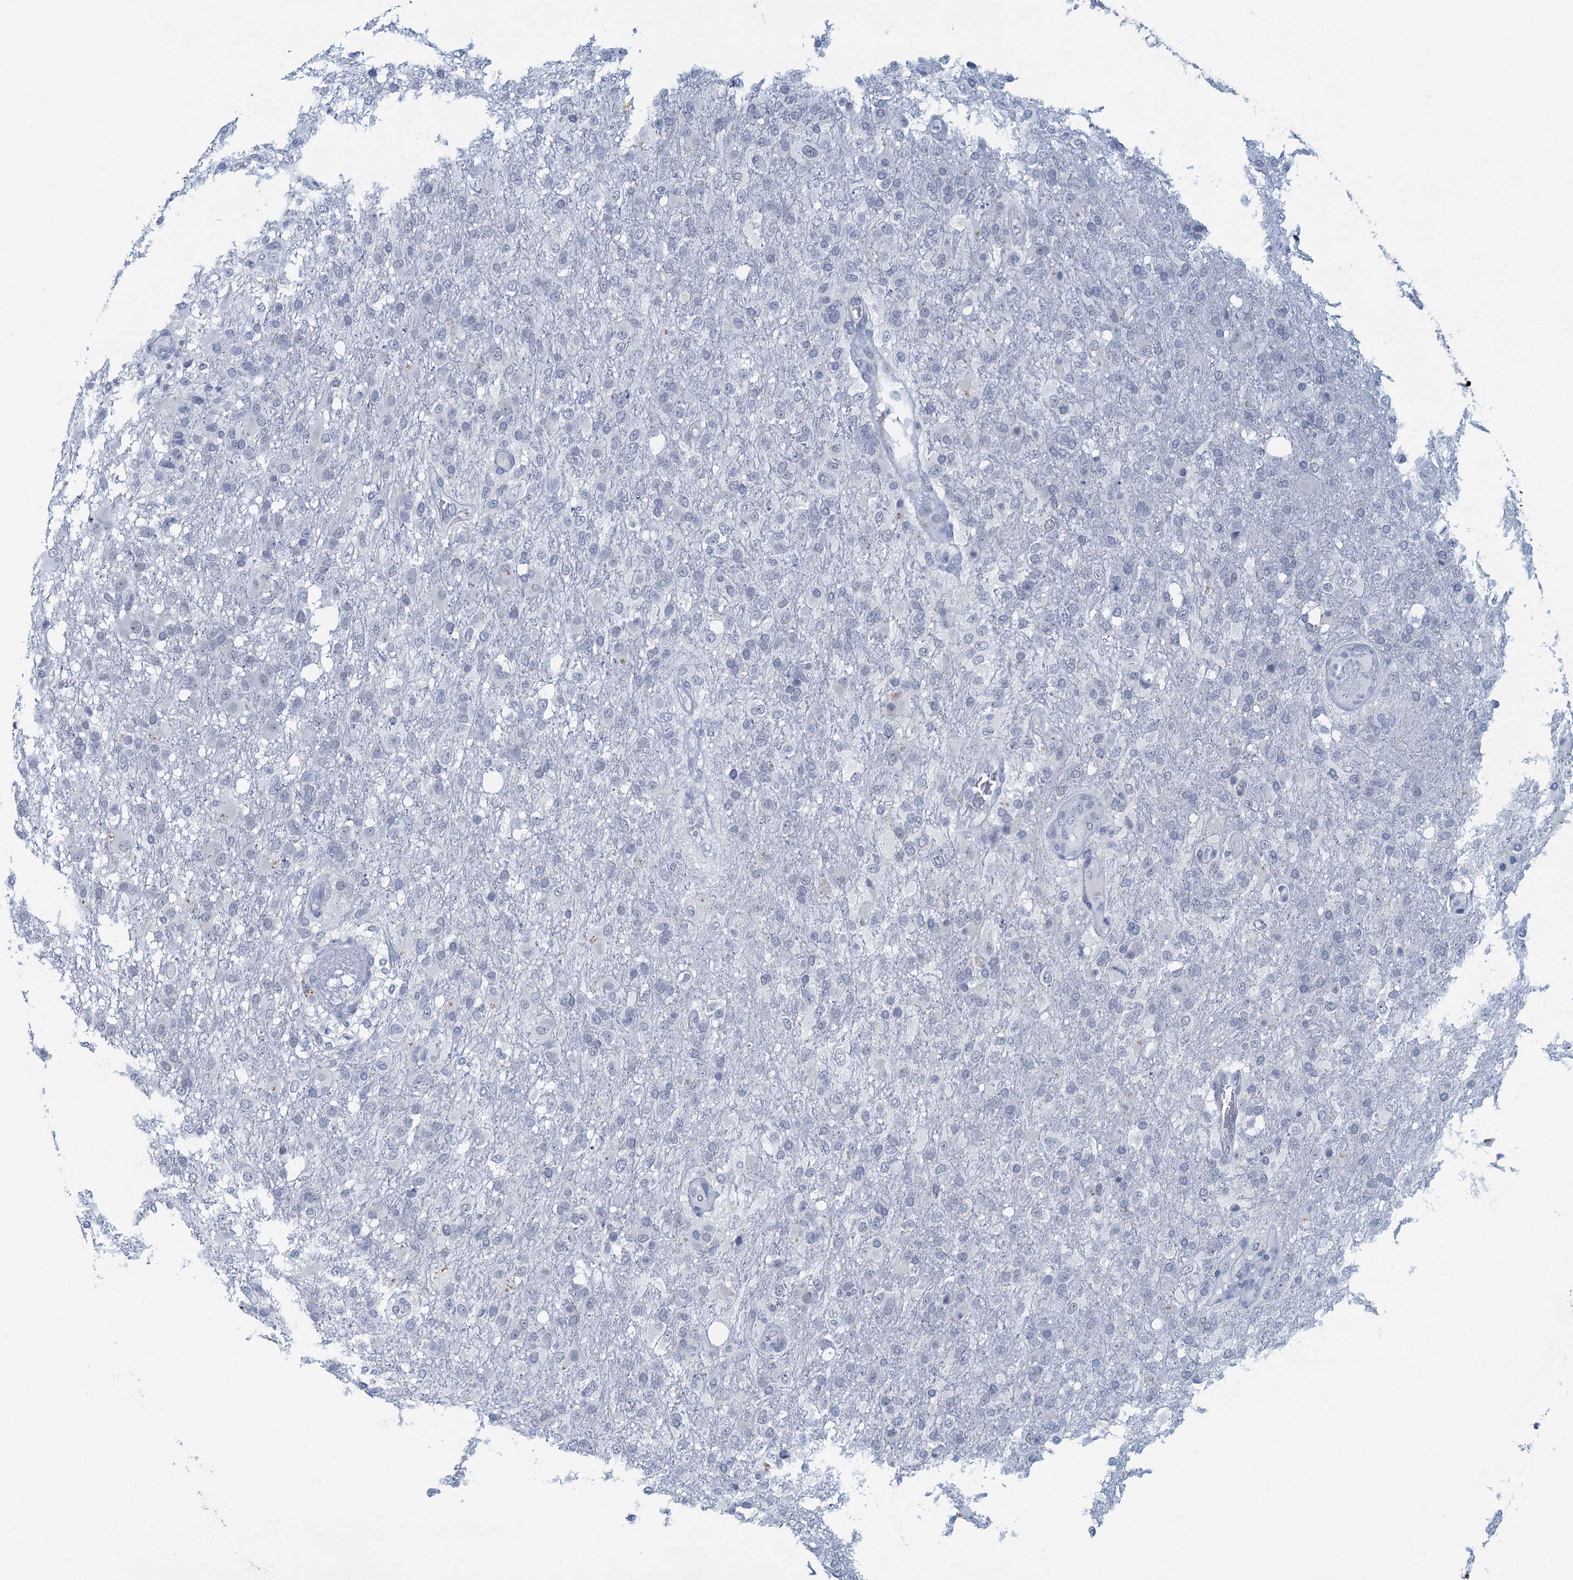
{"staining": {"intensity": "negative", "quantity": "none", "location": "none"}, "tissue": "glioma", "cell_type": "Tumor cells", "image_type": "cancer", "snomed": [{"axis": "morphology", "description": "Glioma, malignant, High grade"}, {"axis": "topography", "description": "Brain"}], "caption": "Malignant glioma (high-grade) was stained to show a protein in brown. There is no significant expression in tumor cells.", "gene": "ENSG00000131152", "patient": {"sex": "female", "age": 74}}